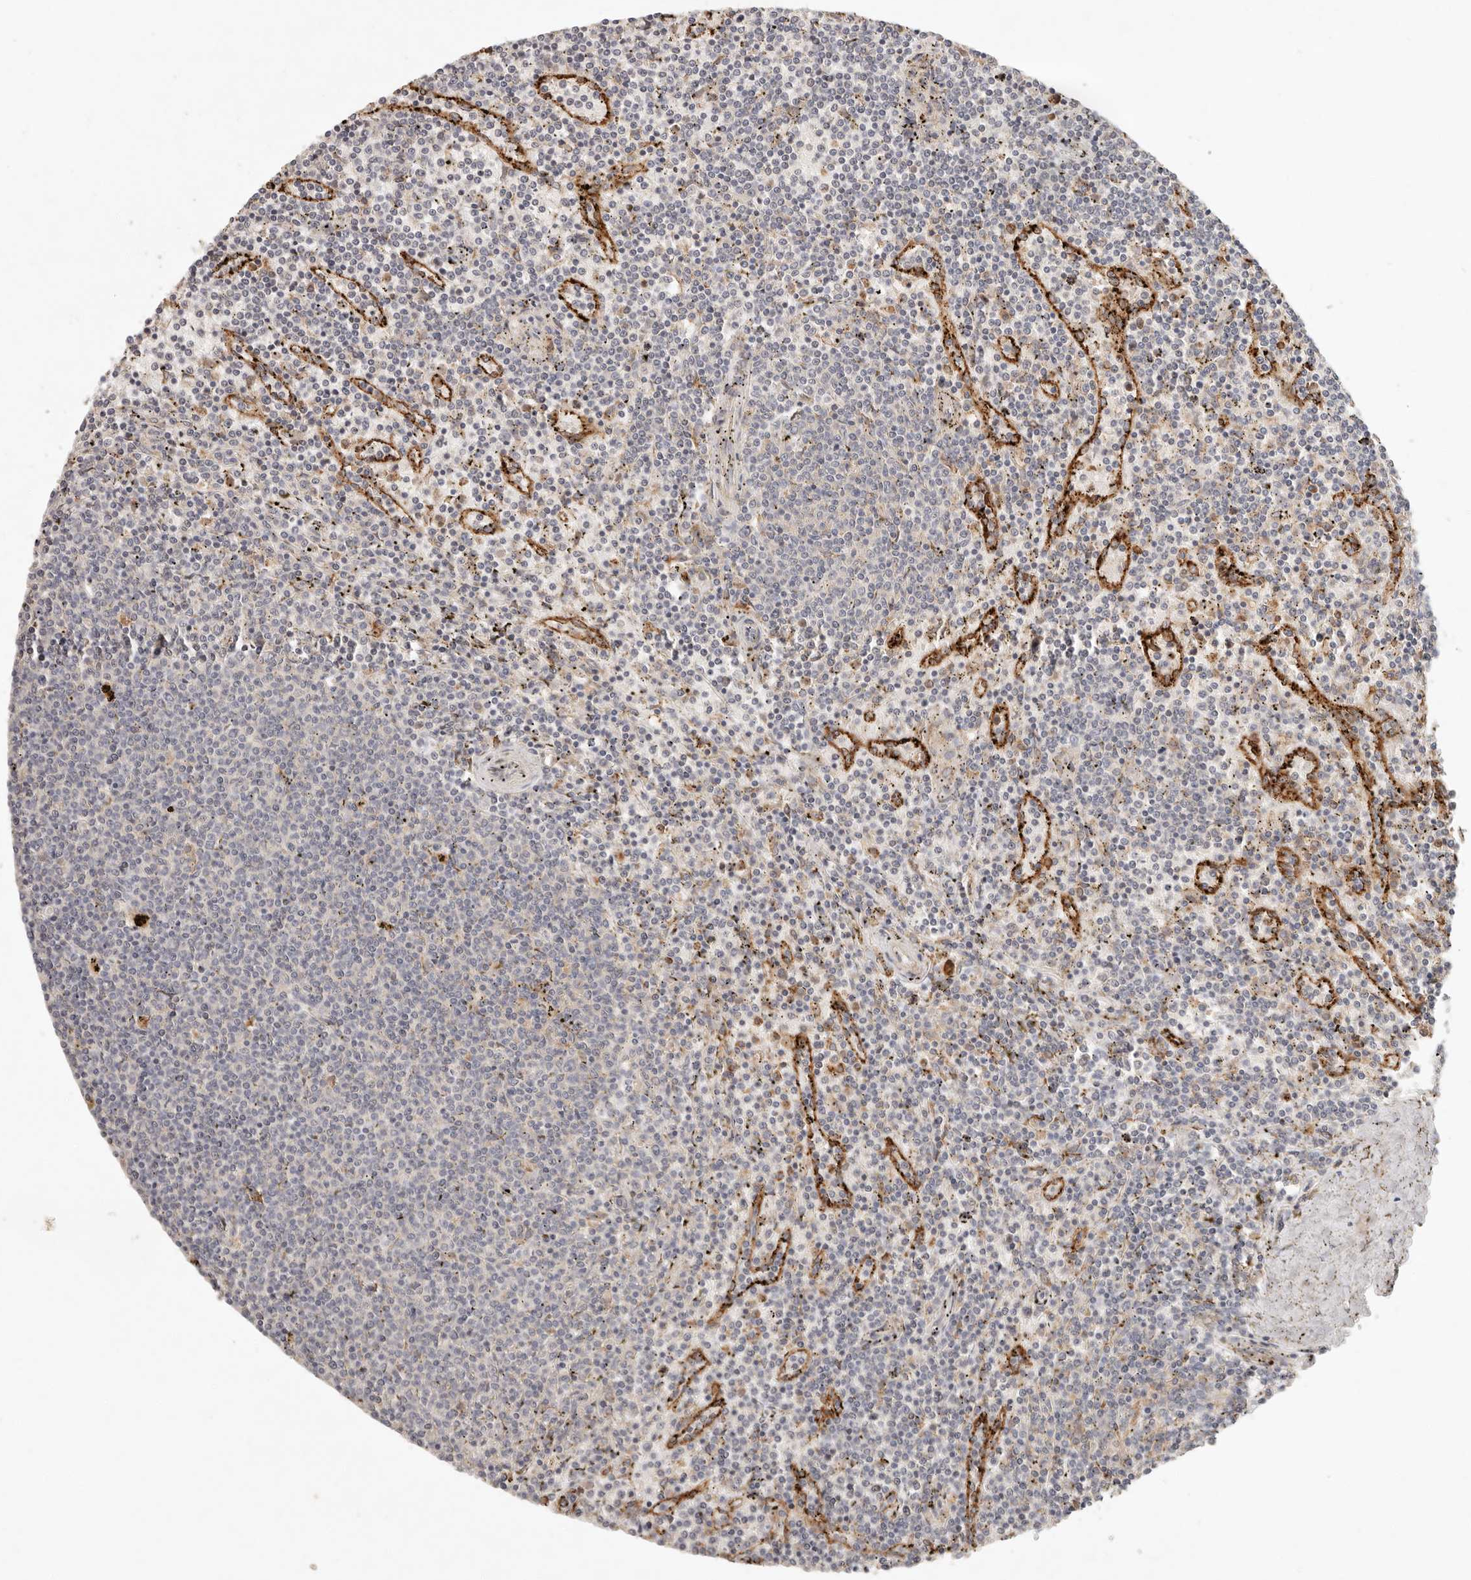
{"staining": {"intensity": "negative", "quantity": "none", "location": "none"}, "tissue": "lymphoma", "cell_type": "Tumor cells", "image_type": "cancer", "snomed": [{"axis": "morphology", "description": "Malignant lymphoma, non-Hodgkin's type, Low grade"}, {"axis": "topography", "description": "Spleen"}], "caption": "Human lymphoma stained for a protein using IHC displays no positivity in tumor cells.", "gene": "ARHGEF10L", "patient": {"sex": "female", "age": 50}}